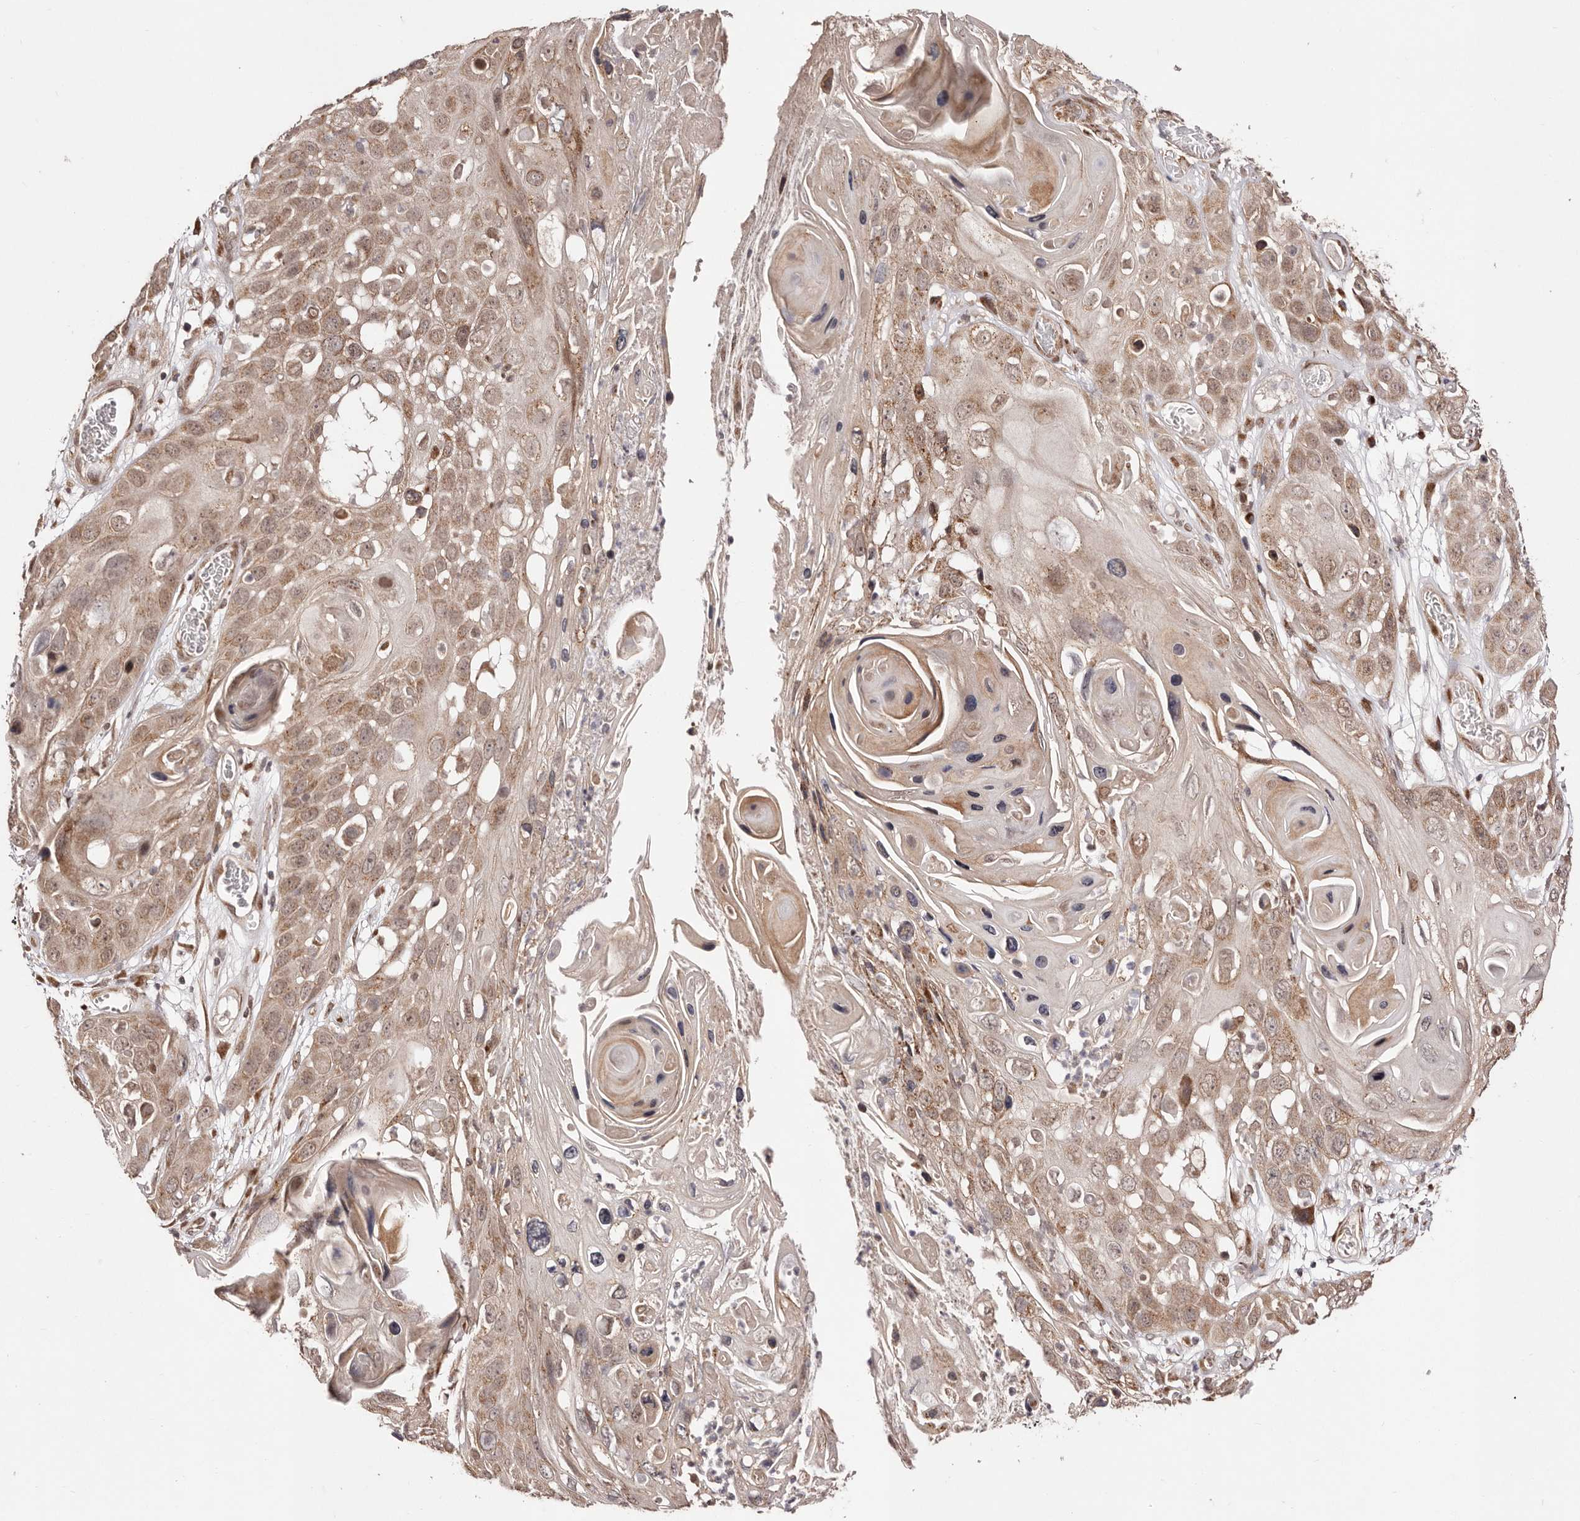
{"staining": {"intensity": "moderate", "quantity": ">75%", "location": "cytoplasmic/membranous"}, "tissue": "skin cancer", "cell_type": "Tumor cells", "image_type": "cancer", "snomed": [{"axis": "morphology", "description": "Squamous cell carcinoma, NOS"}, {"axis": "topography", "description": "Skin"}], "caption": "Immunohistochemistry (IHC) of skin squamous cell carcinoma exhibits medium levels of moderate cytoplasmic/membranous positivity in about >75% of tumor cells. The staining was performed using DAB (3,3'-diaminobenzidine) to visualize the protein expression in brown, while the nuclei were stained in blue with hematoxylin (Magnification: 20x).", "gene": "EGR3", "patient": {"sex": "male", "age": 55}}